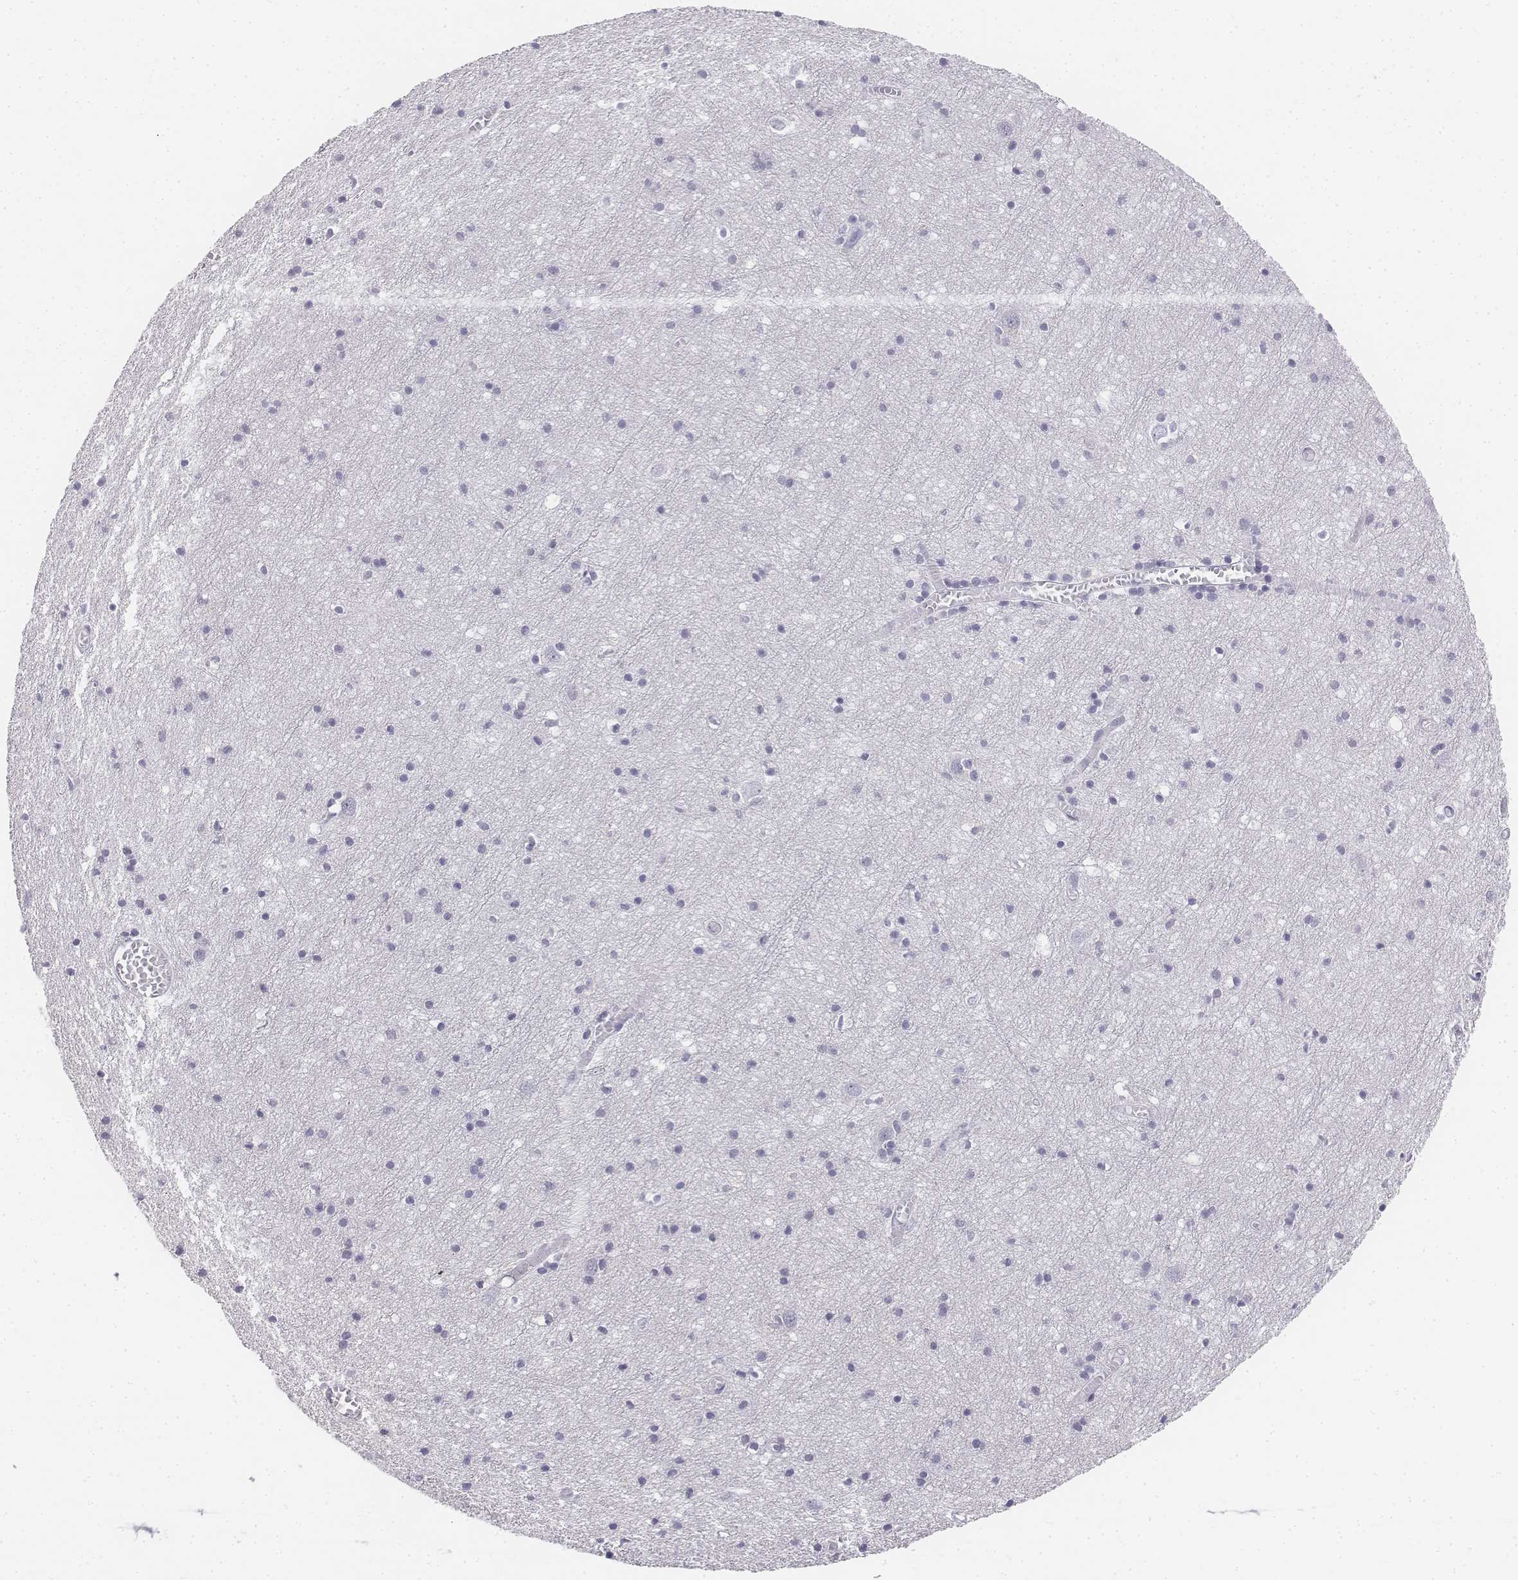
{"staining": {"intensity": "negative", "quantity": "none", "location": "none"}, "tissue": "cerebral cortex", "cell_type": "Endothelial cells", "image_type": "normal", "snomed": [{"axis": "morphology", "description": "Normal tissue, NOS"}, {"axis": "topography", "description": "Cerebral cortex"}], "caption": "This is an immunohistochemistry micrograph of benign human cerebral cortex. There is no expression in endothelial cells.", "gene": "UCN2", "patient": {"sex": "male", "age": 70}}